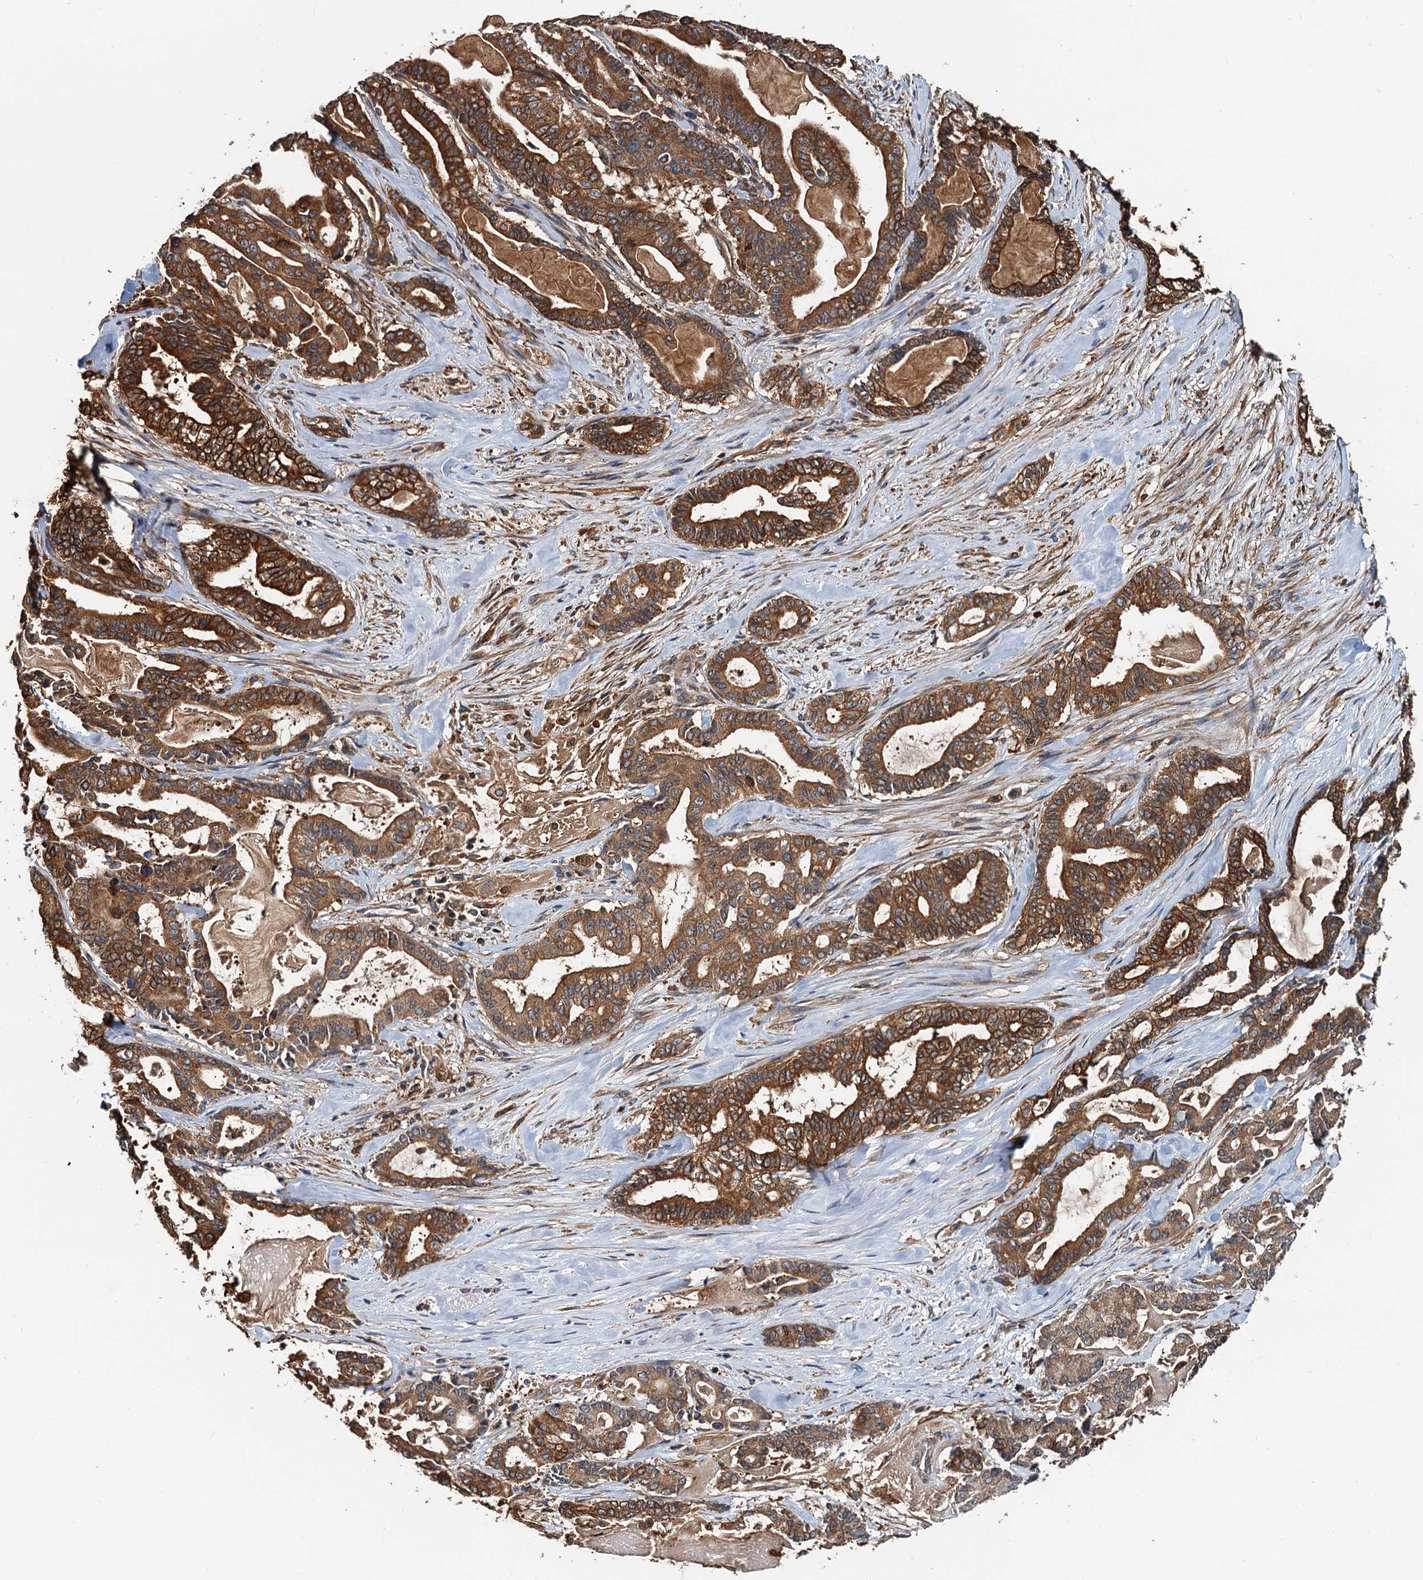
{"staining": {"intensity": "strong", "quantity": ">75%", "location": "cytoplasmic/membranous"}, "tissue": "pancreatic cancer", "cell_type": "Tumor cells", "image_type": "cancer", "snomed": [{"axis": "morphology", "description": "Adenocarcinoma, NOS"}, {"axis": "topography", "description": "Pancreas"}], "caption": "Immunohistochemistry (DAB (3,3'-diaminobenzidine)) staining of pancreatic cancer reveals strong cytoplasmic/membranous protein positivity in approximately >75% of tumor cells.", "gene": "USP6NL", "patient": {"sex": "male", "age": 63}}